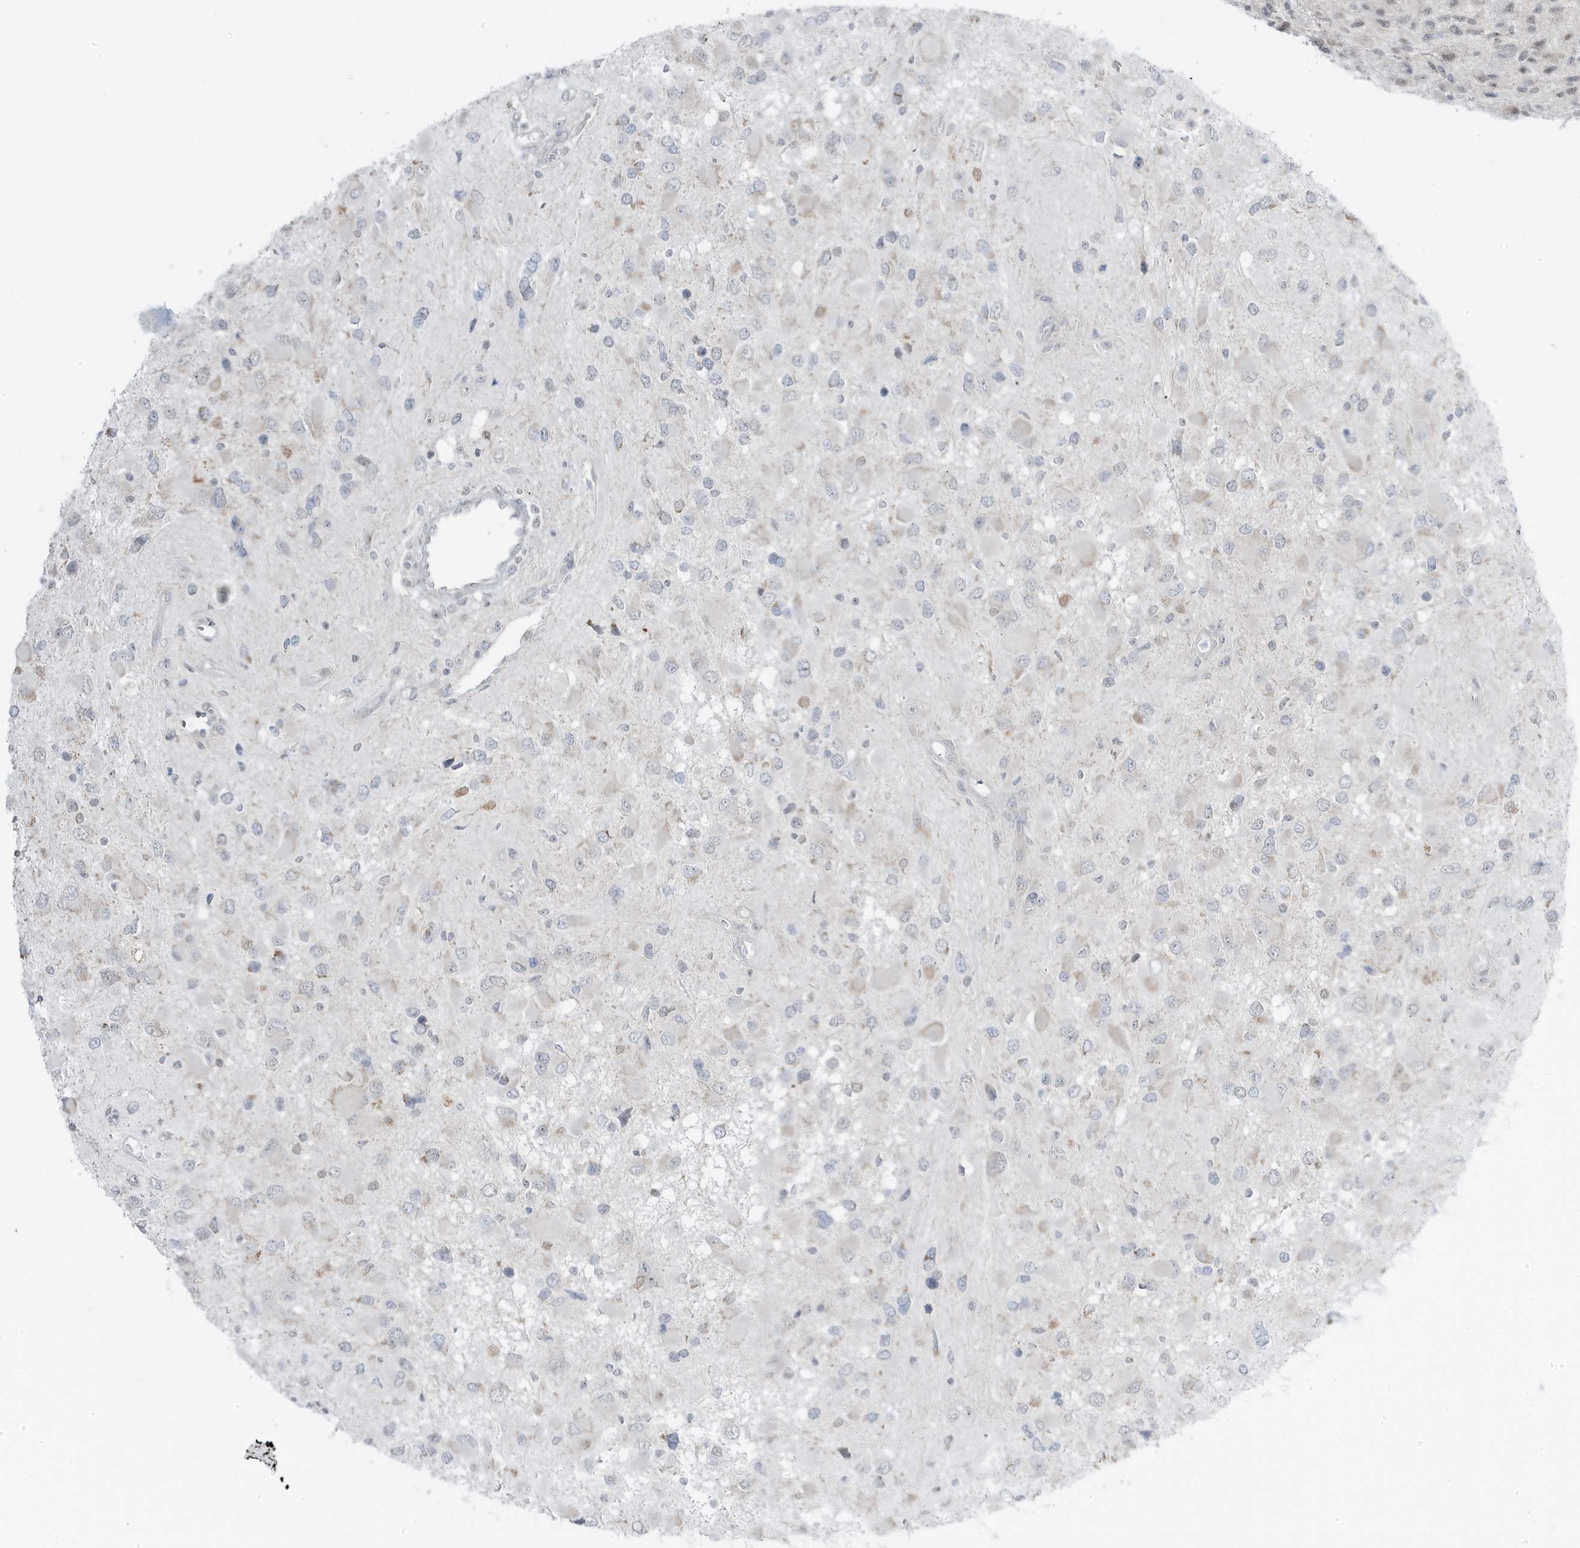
{"staining": {"intensity": "negative", "quantity": "none", "location": "none"}, "tissue": "glioma", "cell_type": "Tumor cells", "image_type": "cancer", "snomed": [{"axis": "morphology", "description": "Glioma, malignant, High grade"}, {"axis": "topography", "description": "Brain"}], "caption": "This is an immunohistochemistry (IHC) image of human malignant glioma (high-grade). There is no expression in tumor cells.", "gene": "TSEN15", "patient": {"sex": "male", "age": 53}}